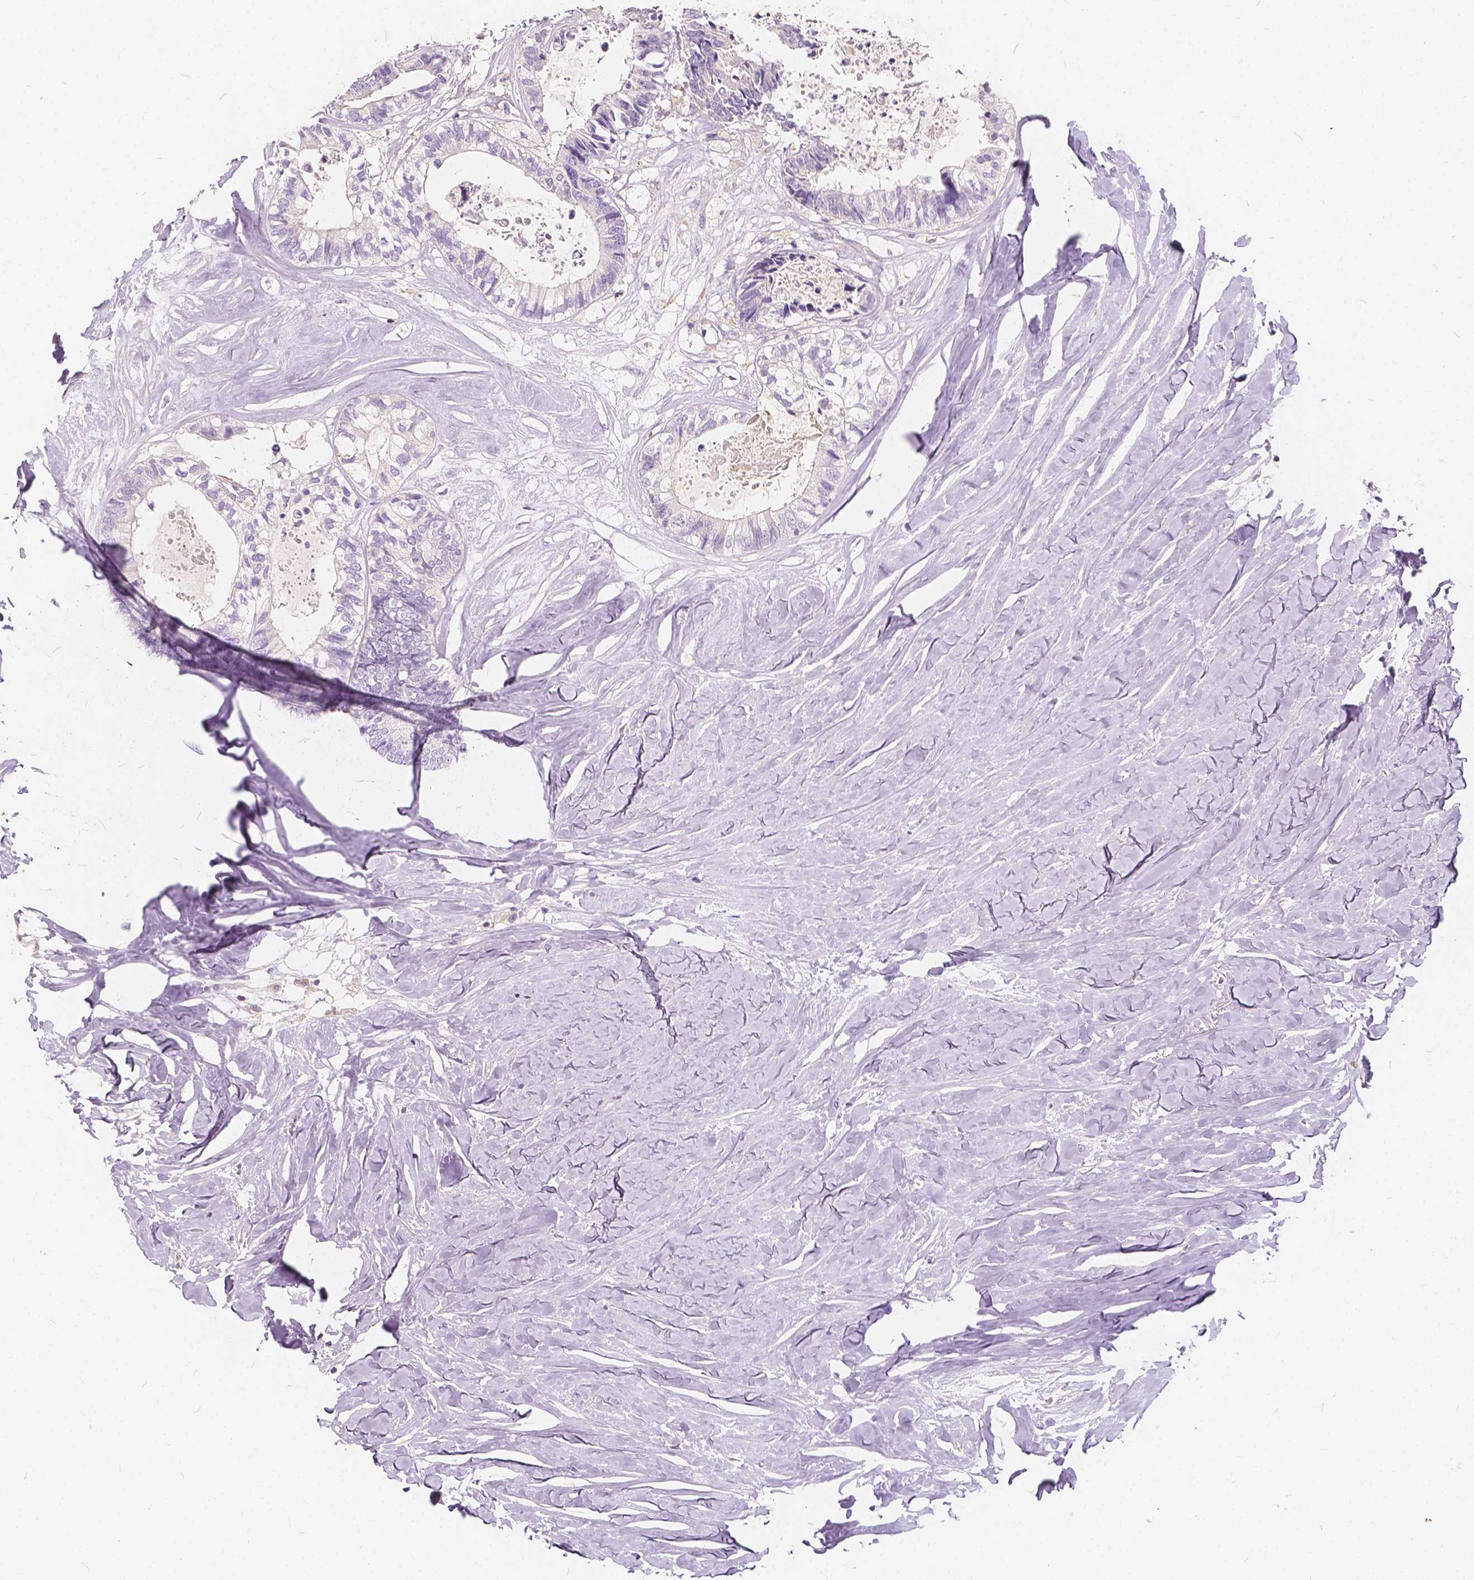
{"staining": {"intensity": "negative", "quantity": "none", "location": "none"}, "tissue": "colorectal cancer", "cell_type": "Tumor cells", "image_type": "cancer", "snomed": [{"axis": "morphology", "description": "Adenocarcinoma, NOS"}, {"axis": "topography", "description": "Colon"}, {"axis": "topography", "description": "Rectum"}], "caption": "Colorectal cancer (adenocarcinoma) was stained to show a protein in brown. There is no significant positivity in tumor cells.", "gene": "KIAA0513", "patient": {"sex": "male", "age": 57}}